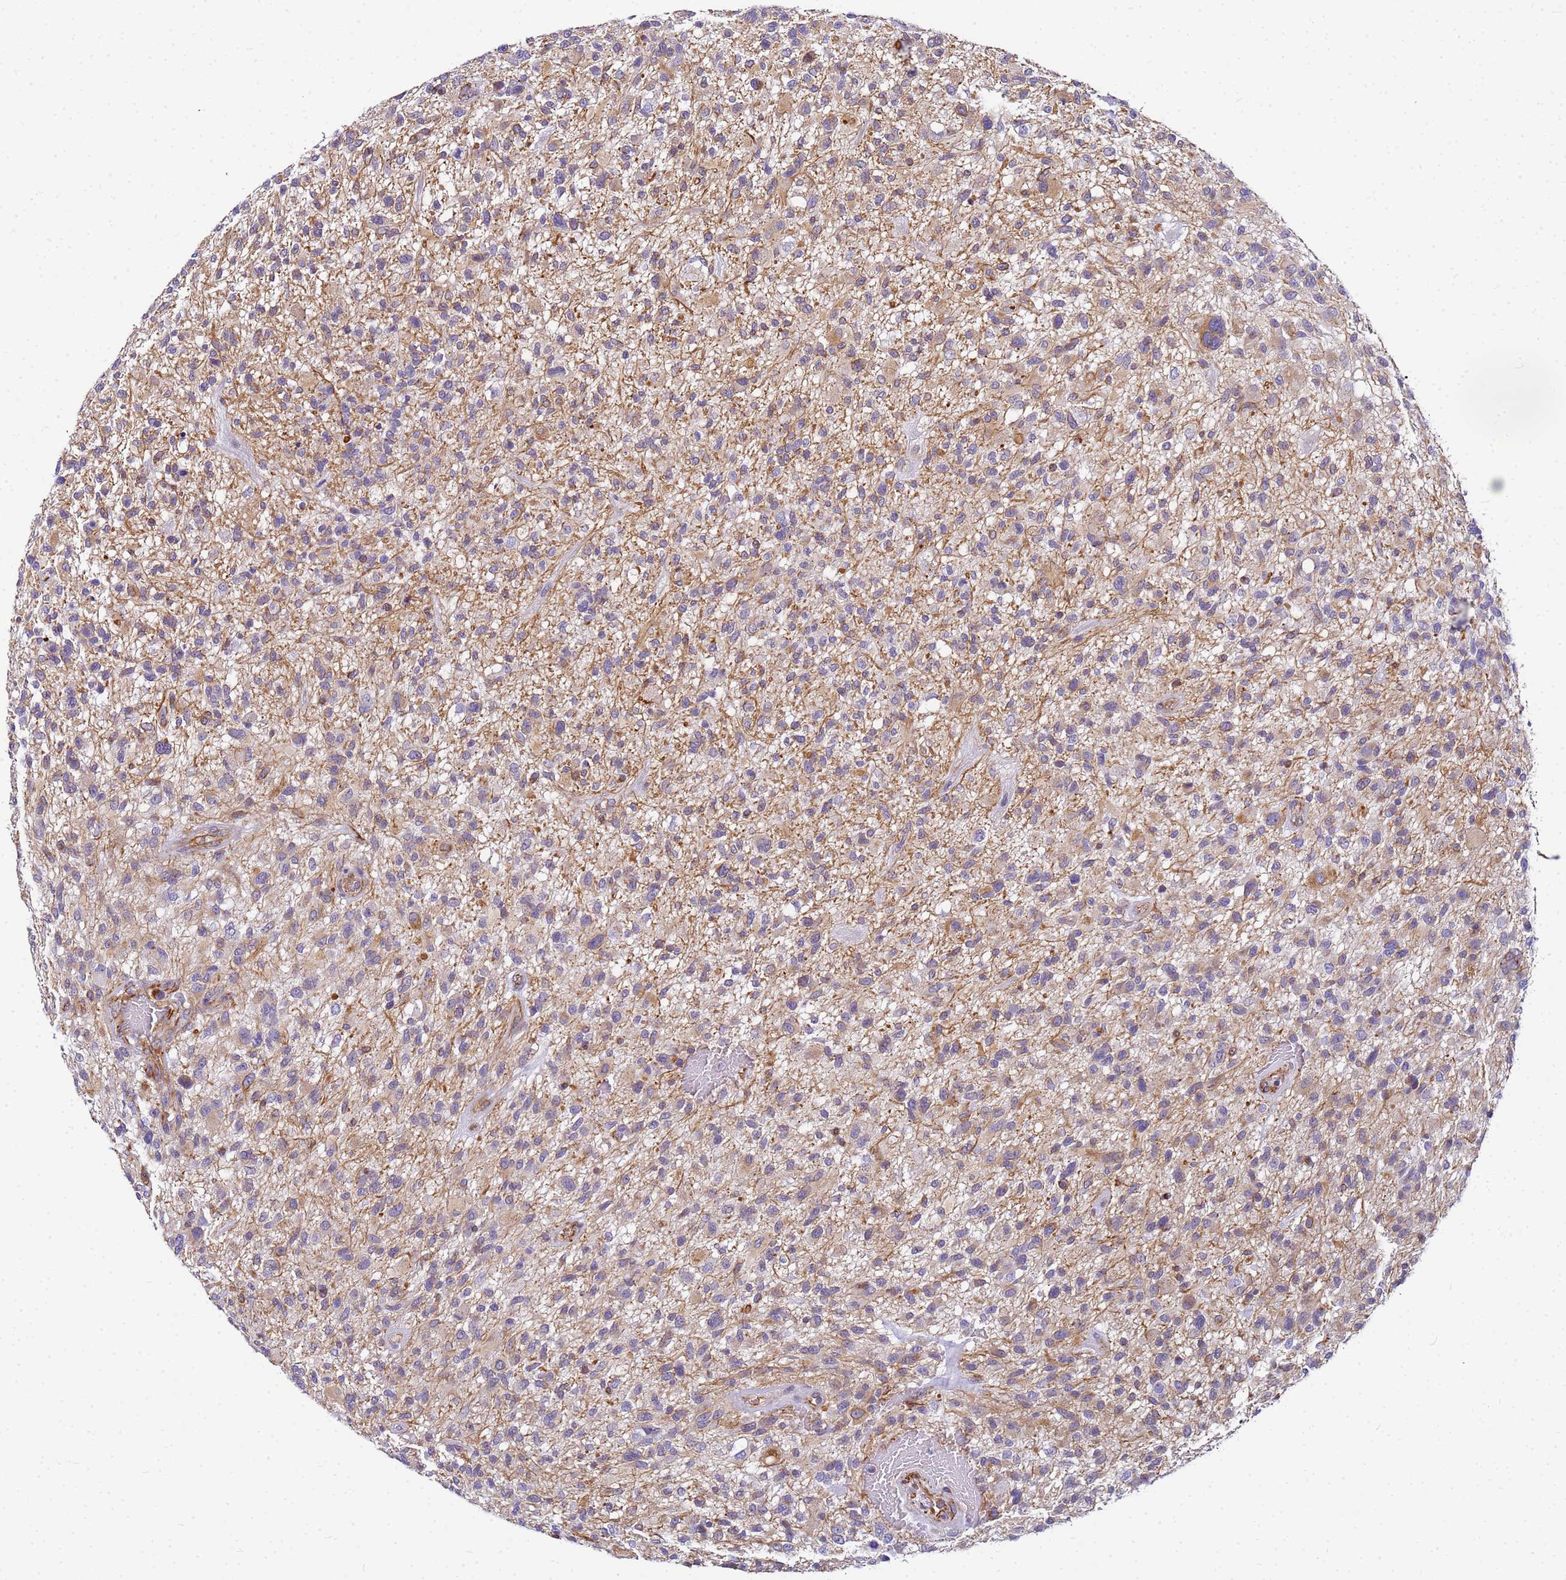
{"staining": {"intensity": "moderate", "quantity": "<25%", "location": "cytoplasmic/membranous"}, "tissue": "glioma", "cell_type": "Tumor cells", "image_type": "cancer", "snomed": [{"axis": "morphology", "description": "Glioma, malignant, High grade"}, {"axis": "topography", "description": "Brain"}], "caption": "Protein positivity by immunohistochemistry (IHC) exhibits moderate cytoplasmic/membranous staining in about <25% of tumor cells in malignant high-grade glioma.", "gene": "UBXN2B", "patient": {"sex": "male", "age": 47}}